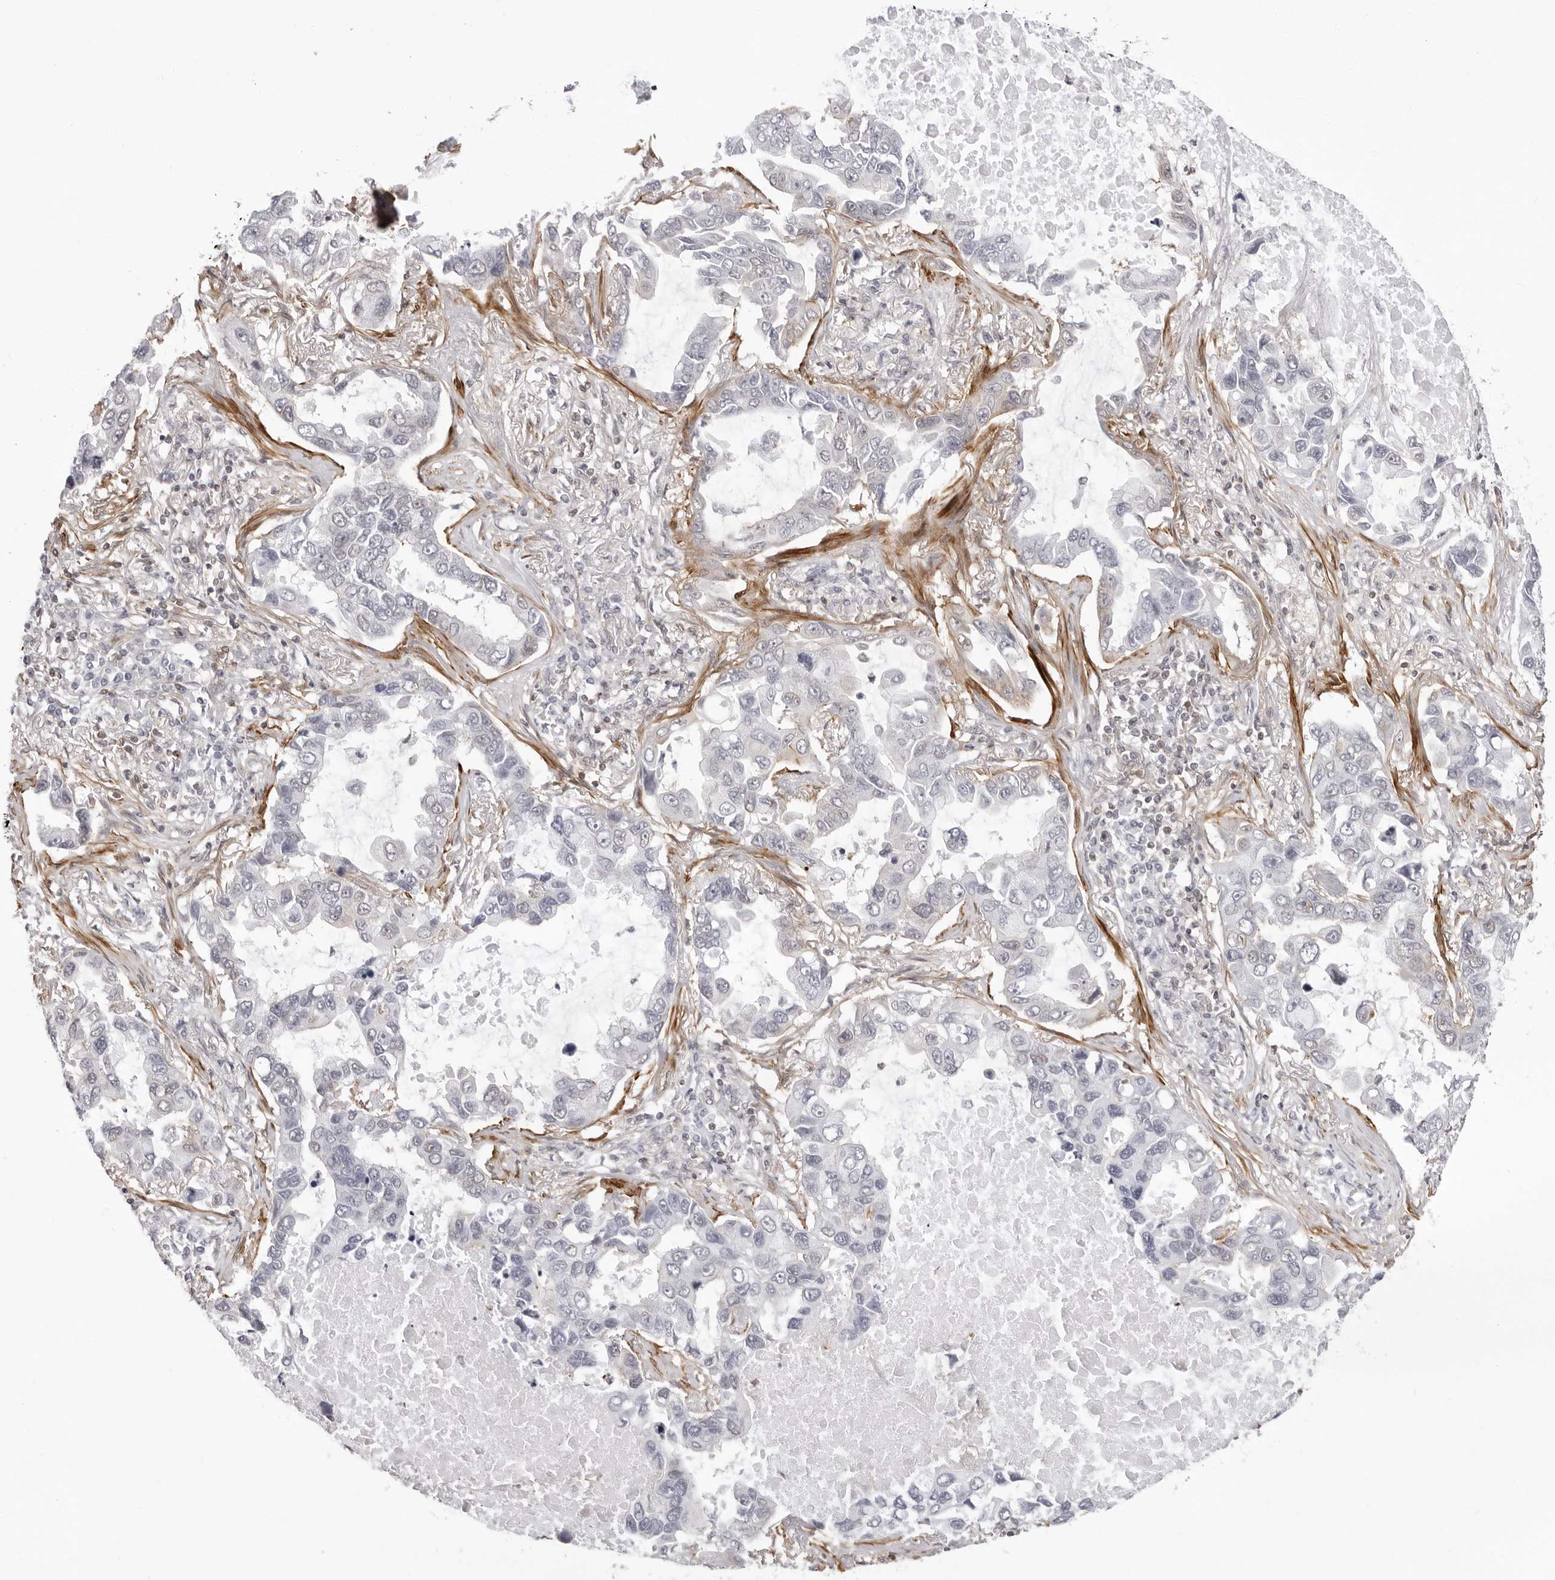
{"staining": {"intensity": "negative", "quantity": "none", "location": "none"}, "tissue": "lung cancer", "cell_type": "Tumor cells", "image_type": "cancer", "snomed": [{"axis": "morphology", "description": "Adenocarcinoma, NOS"}, {"axis": "topography", "description": "Lung"}], "caption": "Tumor cells are negative for brown protein staining in adenocarcinoma (lung). The staining was performed using DAB (3,3'-diaminobenzidine) to visualize the protein expression in brown, while the nuclei were stained in blue with hematoxylin (Magnification: 20x).", "gene": "UNK", "patient": {"sex": "male", "age": 64}}